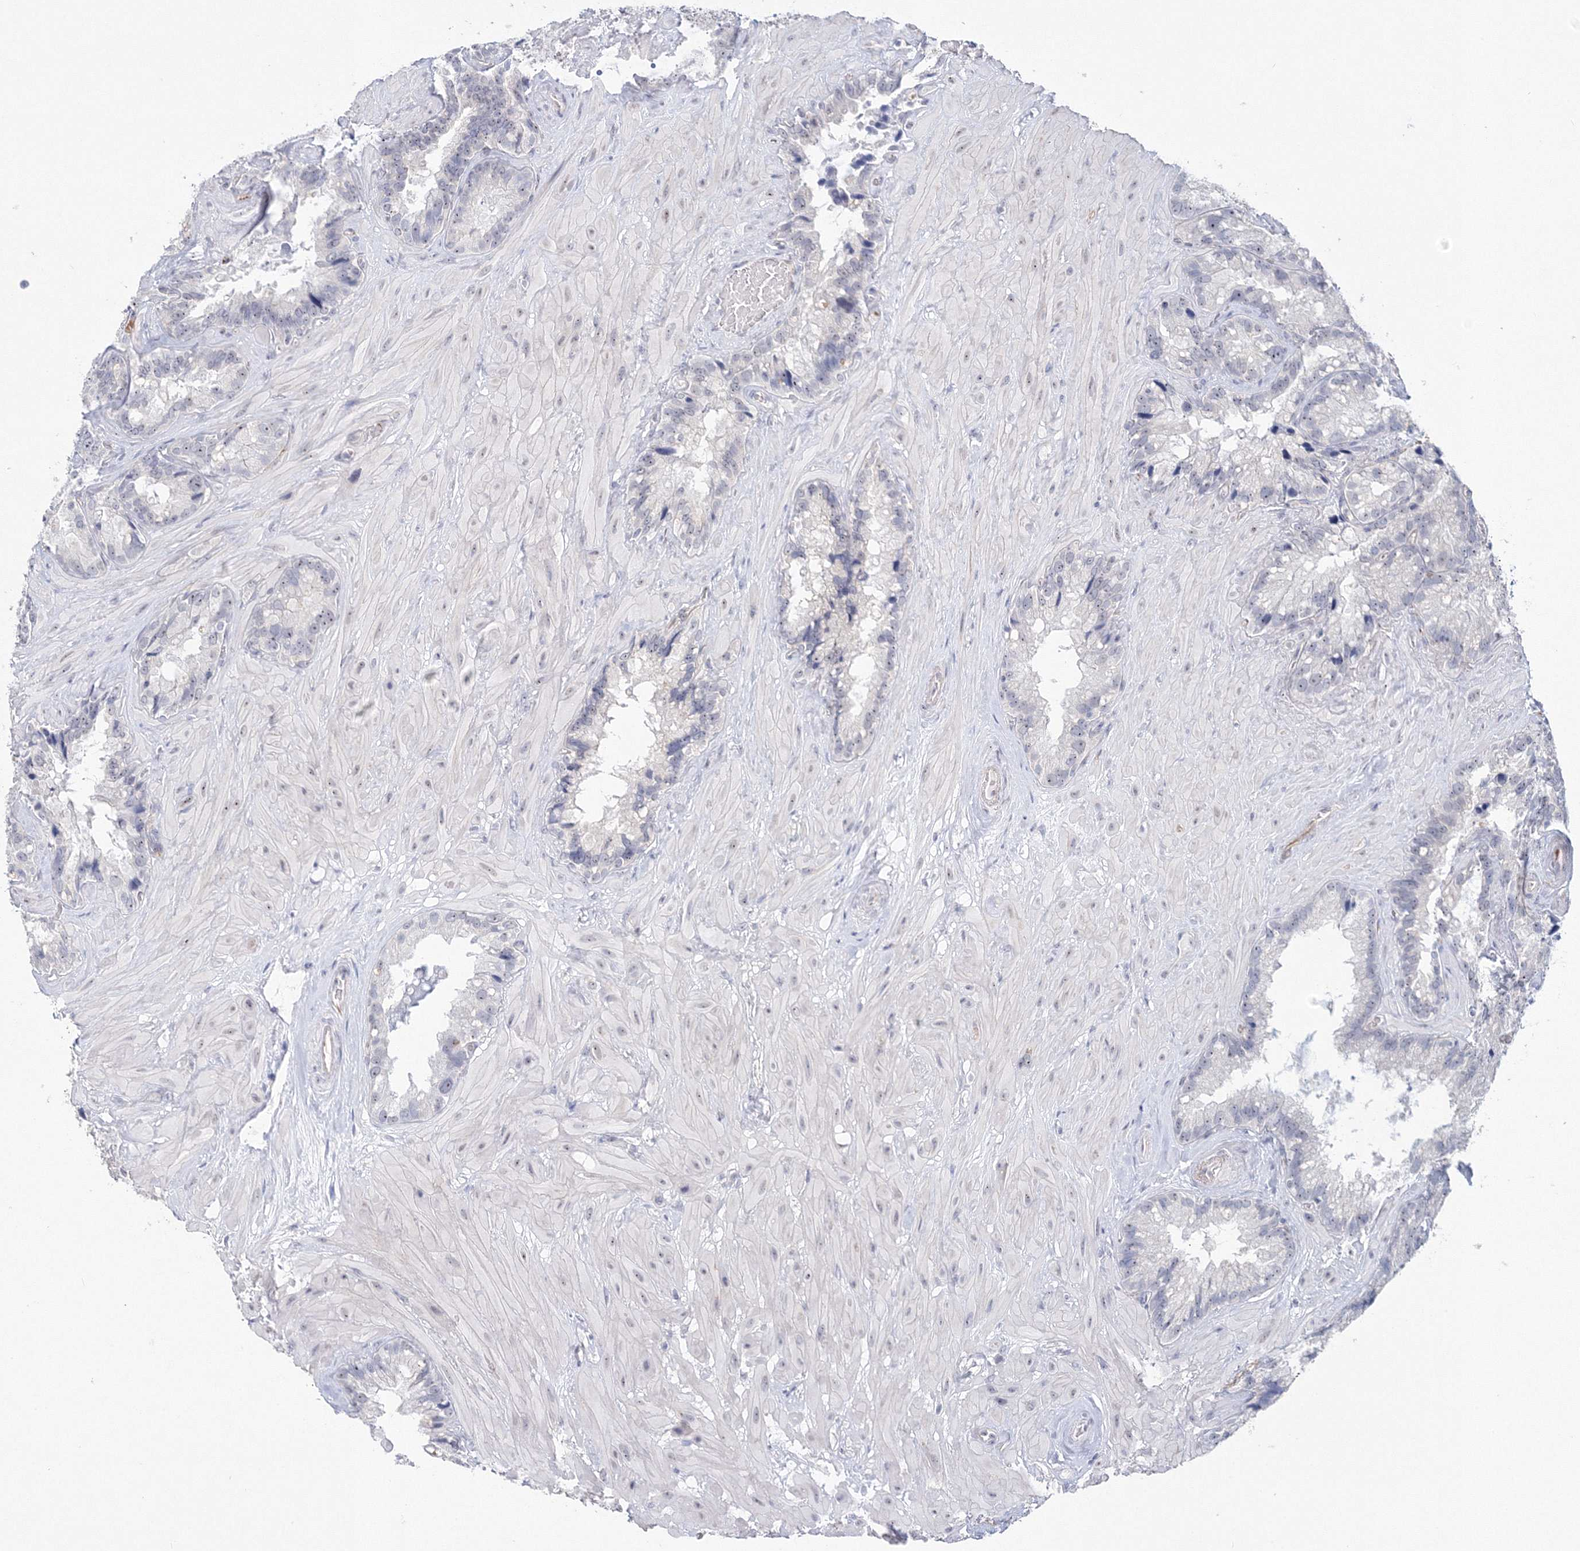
{"staining": {"intensity": "weak", "quantity": "25%-75%", "location": "nuclear"}, "tissue": "seminal vesicle", "cell_type": "Glandular cells", "image_type": "normal", "snomed": [{"axis": "morphology", "description": "Normal tissue, NOS"}, {"axis": "topography", "description": "Prostate"}, {"axis": "topography", "description": "Seminal veicle"}], "caption": "High-power microscopy captured an immunohistochemistry (IHC) photomicrograph of normal seminal vesicle, revealing weak nuclear expression in approximately 25%-75% of glandular cells. The staining is performed using DAB (3,3'-diaminobenzidine) brown chromogen to label protein expression. The nuclei are counter-stained blue using hematoxylin.", "gene": "SIRT7", "patient": {"sex": "male", "age": 68}}